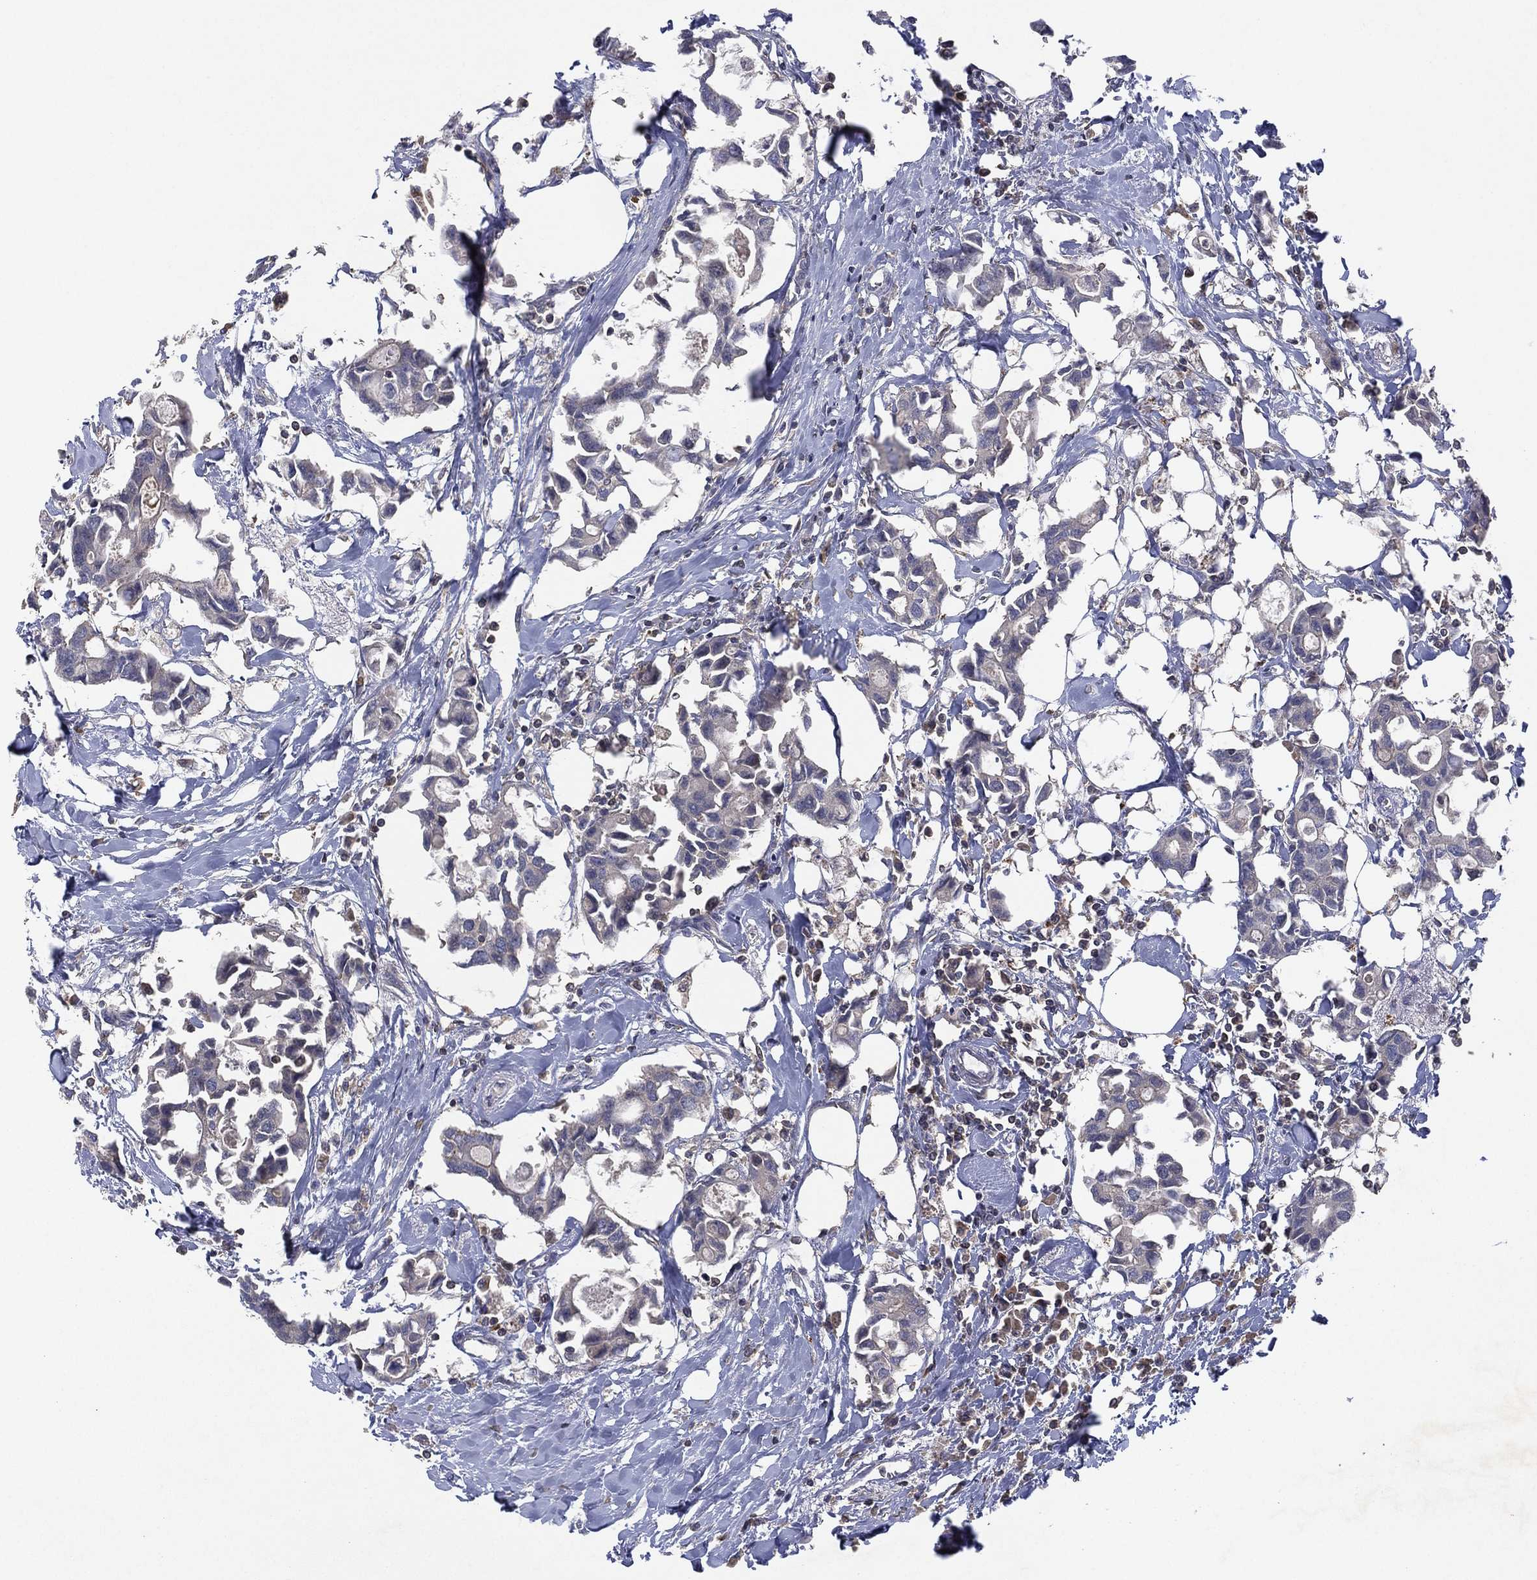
{"staining": {"intensity": "negative", "quantity": "none", "location": "none"}, "tissue": "breast cancer", "cell_type": "Tumor cells", "image_type": "cancer", "snomed": [{"axis": "morphology", "description": "Duct carcinoma"}, {"axis": "topography", "description": "Breast"}], "caption": "This histopathology image is of breast cancer stained with IHC to label a protein in brown with the nuclei are counter-stained blue. There is no positivity in tumor cells. The staining is performed using DAB brown chromogen with nuclei counter-stained in using hematoxylin.", "gene": "DOCK8", "patient": {"sex": "female", "age": 83}}